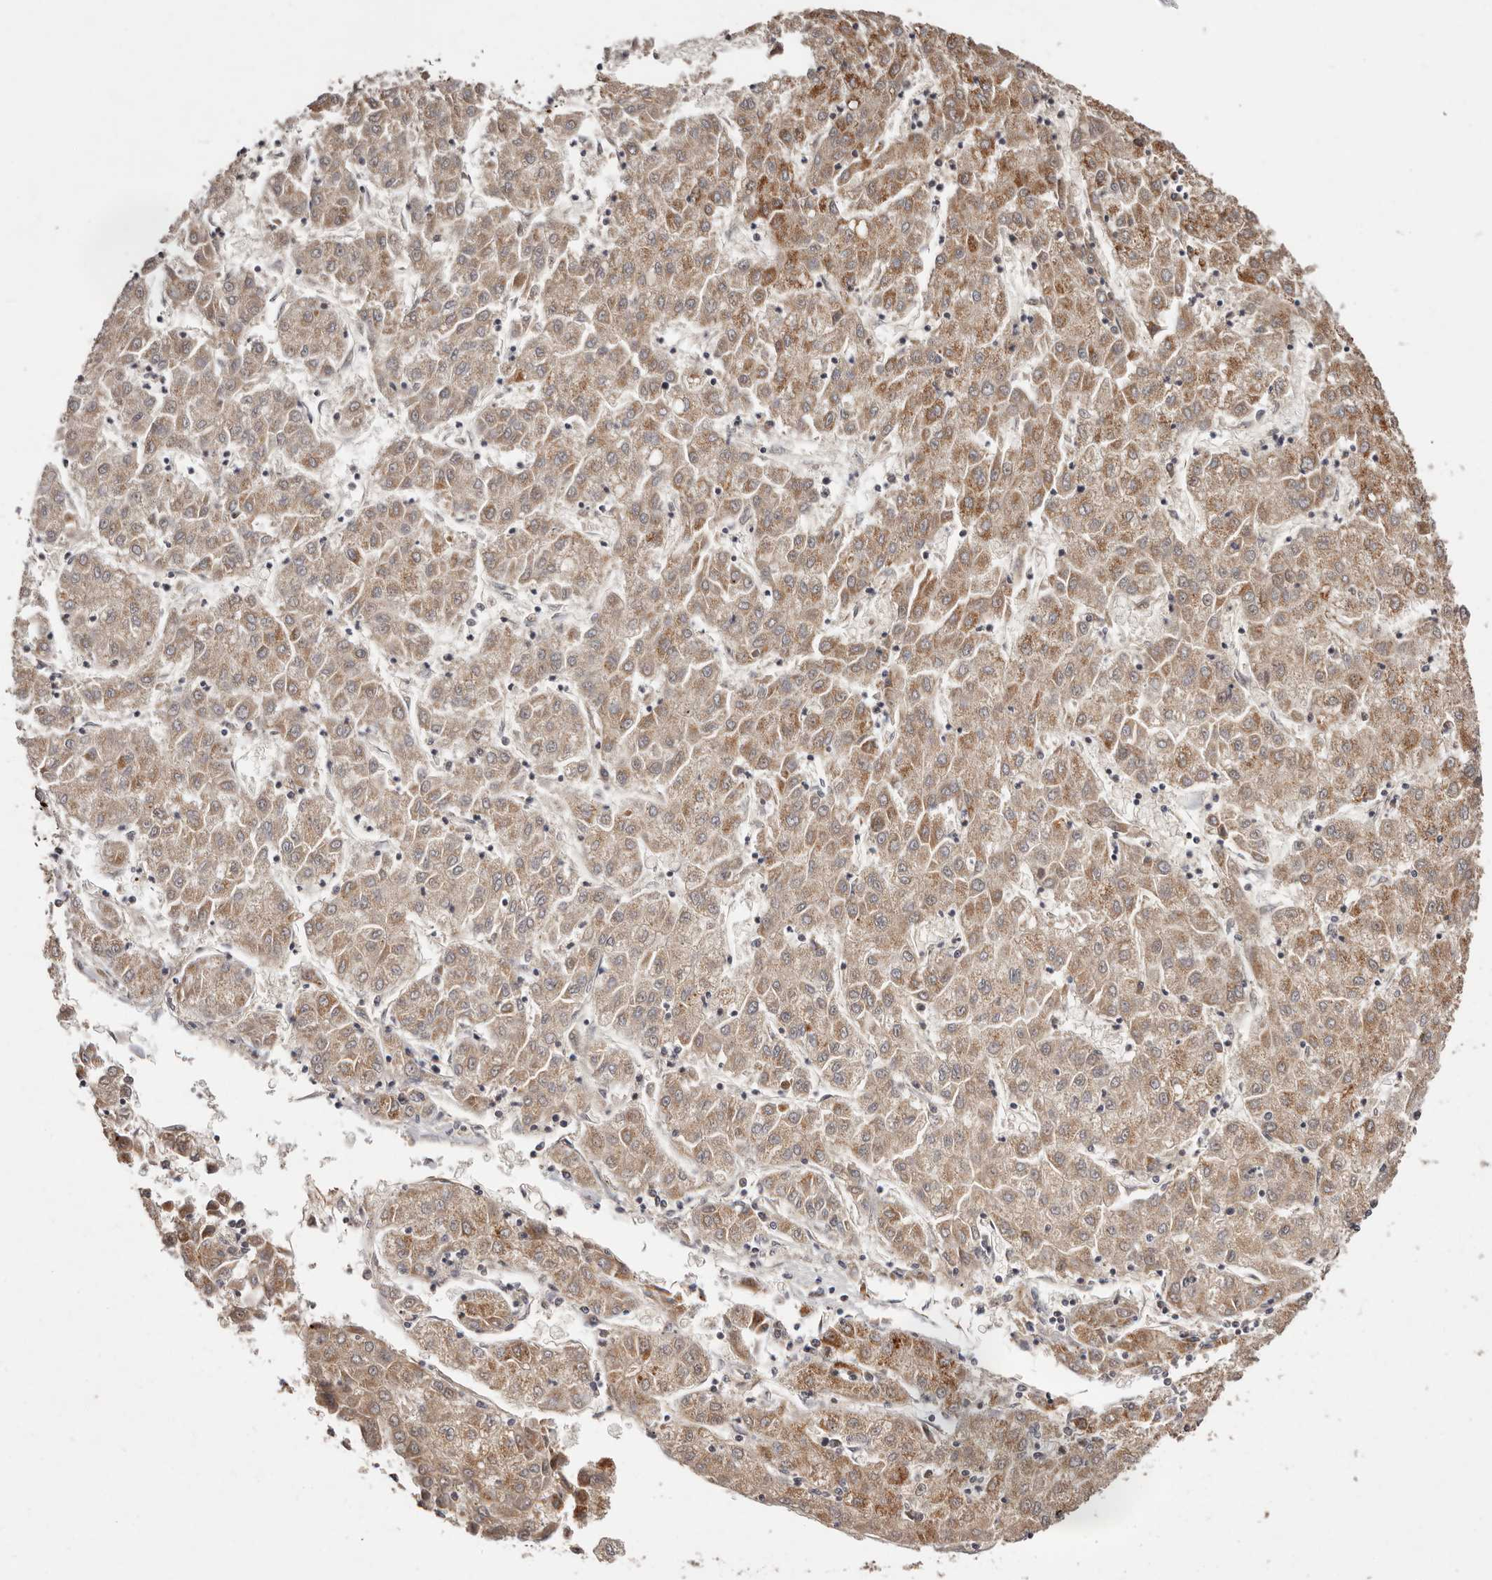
{"staining": {"intensity": "moderate", "quantity": ">75%", "location": "cytoplasmic/membranous"}, "tissue": "liver cancer", "cell_type": "Tumor cells", "image_type": "cancer", "snomed": [{"axis": "morphology", "description": "Carcinoma, Hepatocellular, NOS"}, {"axis": "topography", "description": "Liver"}], "caption": "Human liver hepatocellular carcinoma stained for a protein (brown) displays moderate cytoplasmic/membranous positive expression in about >75% of tumor cells.", "gene": "THBS3", "patient": {"sex": "male", "age": 72}}